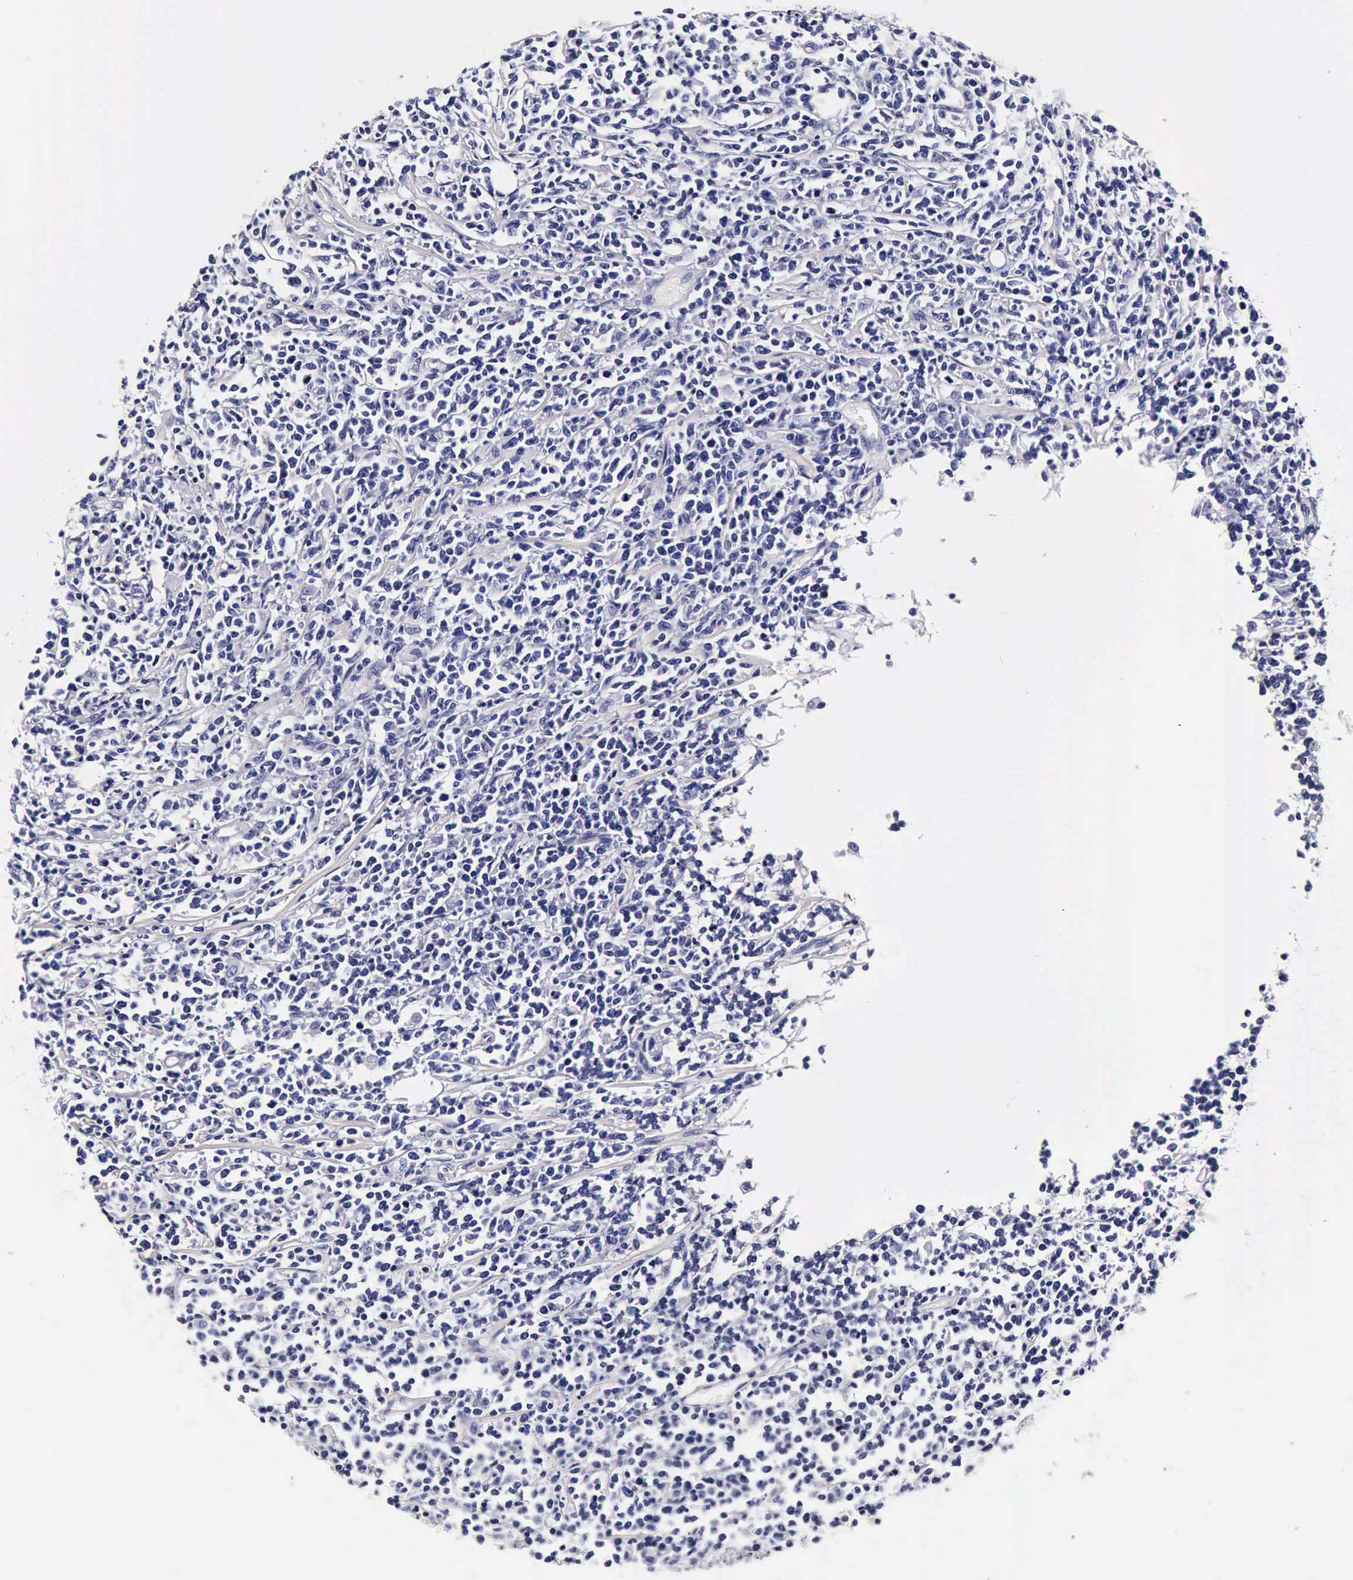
{"staining": {"intensity": "negative", "quantity": "none", "location": "none"}, "tissue": "lymphoma", "cell_type": "Tumor cells", "image_type": "cancer", "snomed": [{"axis": "morphology", "description": "Malignant lymphoma, non-Hodgkin's type, High grade"}, {"axis": "topography", "description": "Colon"}], "caption": "This histopathology image is of high-grade malignant lymphoma, non-Hodgkin's type stained with IHC to label a protein in brown with the nuclei are counter-stained blue. There is no positivity in tumor cells.", "gene": "IAPP", "patient": {"sex": "male", "age": 82}}